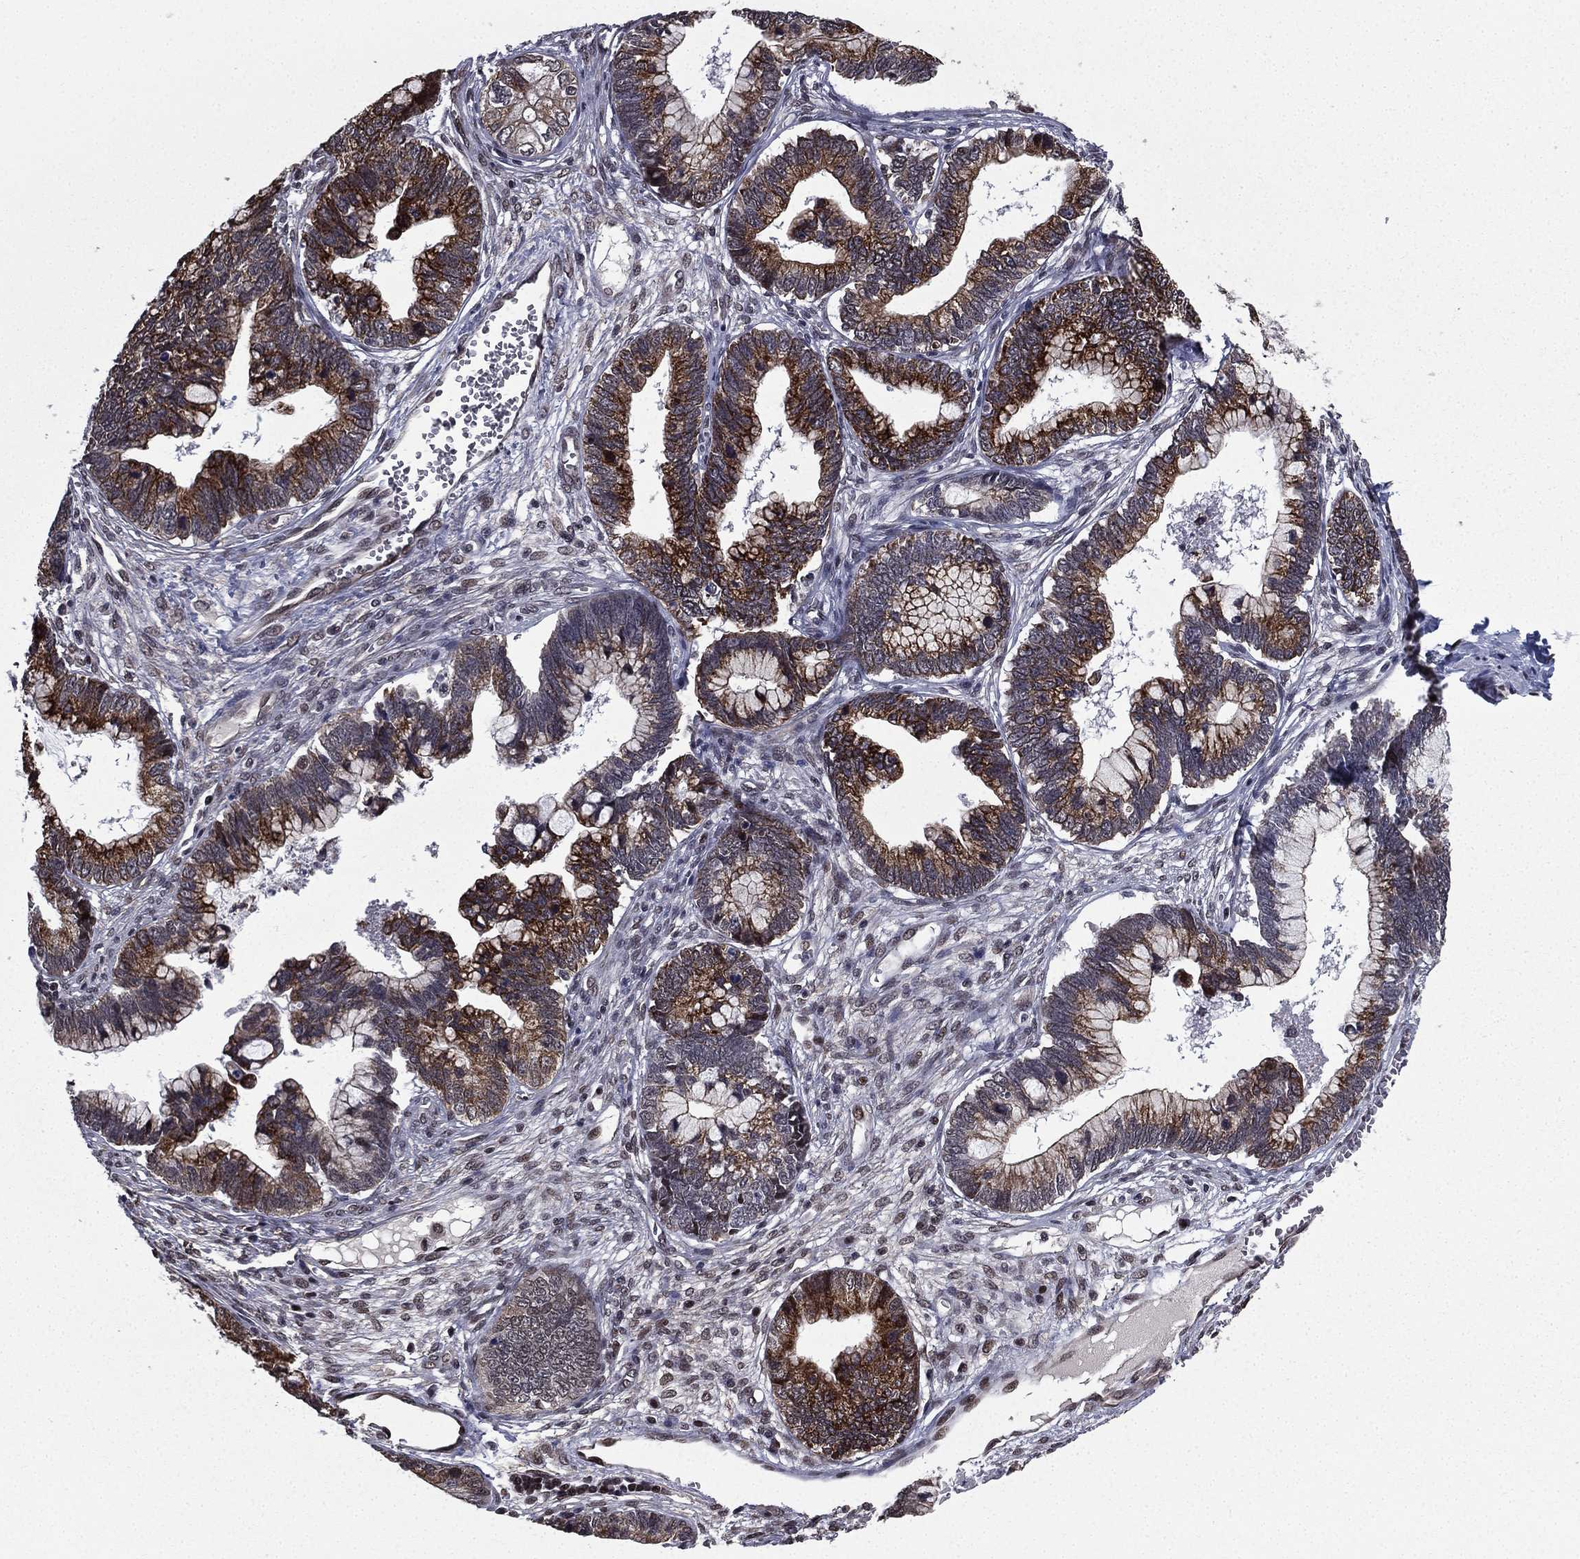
{"staining": {"intensity": "strong", "quantity": "25%-75%", "location": "cytoplasmic/membranous"}, "tissue": "cervical cancer", "cell_type": "Tumor cells", "image_type": "cancer", "snomed": [{"axis": "morphology", "description": "Adenocarcinoma, NOS"}, {"axis": "topography", "description": "Cervix"}], "caption": "This photomicrograph shows IHC staining of human cervical adenocarcinoma, with high strong cytoplasmic/membranous positivity in about 25%-75% of tumor cells.", "gene": "RARB", "patient": {"sex": "female", "age": 44}}